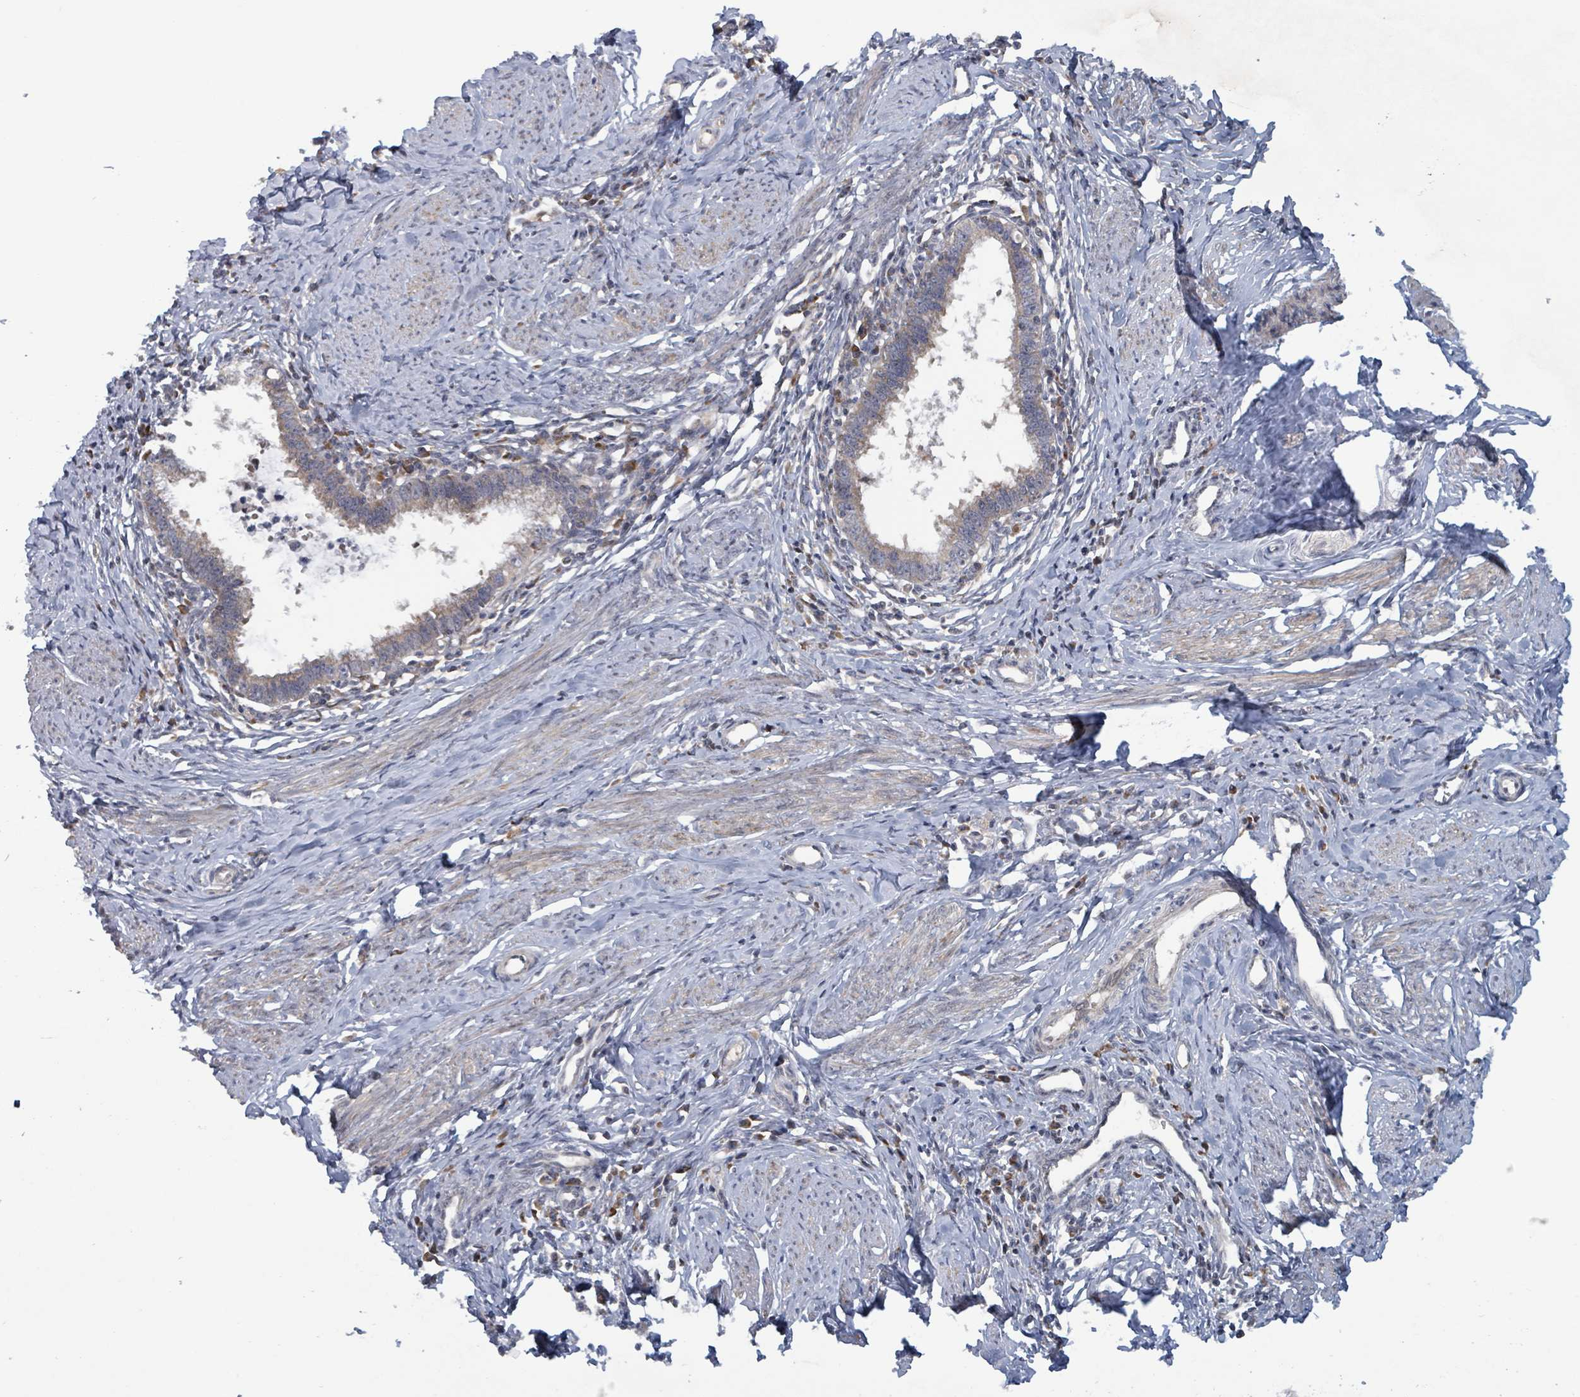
{"staining": {"intensity": "weak", "quantity": ">75%", "location": "cytoplasmic/membranous"}, "tissue": "cervical cancer", "cell_type": "Tumor cells", "image_type": "cancer", "snomed": [{"axis": "morphology", "description": "Adenocarcinoma, NOS"}, {"axis": "topography", "description": "Cervix"}], "caption": "High-magnification brightfield microscopy of cervical cancer (adenocarcinoma) stained with DAB (brown) and counterstained with hematoxylin (blue). tumor cells exhibit weak cytoplasmic/membranous positivity is appreciated in approximately>75% of cells. (Stains: DAB (3,3'-diaminobenzidine) in brown, nuclei in blue, Microscopy: brightfield microscopy at high magnification).", "gene": "HIVEP1", "patient": {"sex": "female", "age": 36}}